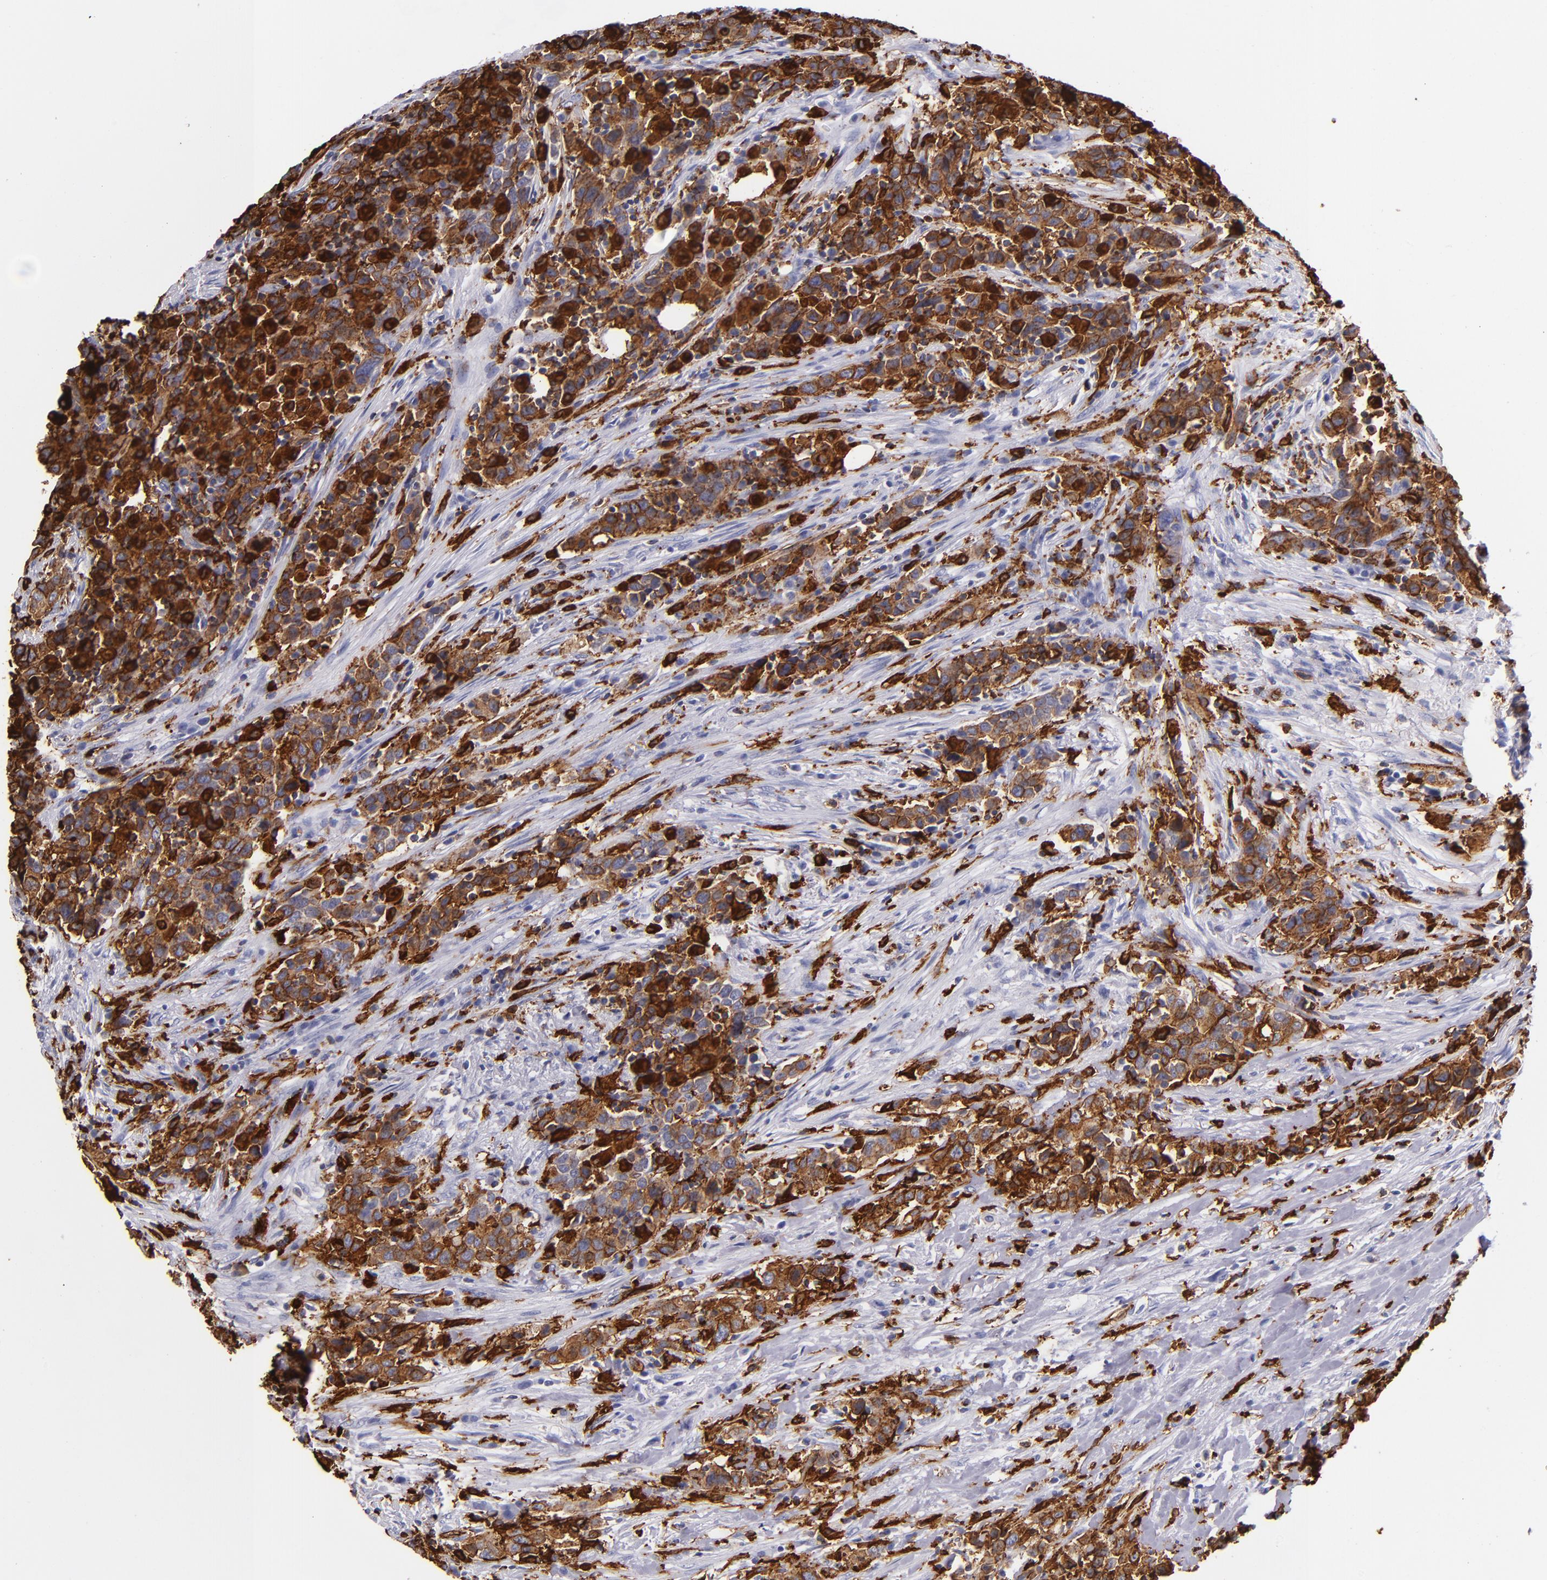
{"staining": {"intensity": "strong", "quantity": ">75%", "location": "cytoplasmic/membranous"}, "tissue": "urothelial cancer", "cell_type": "Tumor cells", "image_type": "cancer", "snomed": [{"axis": "morphology", "description": "Urothelial carcinoma, High grade"}, {"axis": "topography", "description": "Urinary bladder"}], "caption": "Immunohistochemistry (IHC) histopathology image of neoplastic tissue: human urothelial cancer stained using IHC displays high levels of strong protein expression localized specifically in the cytoplasmic/membranous of tumor cells, appearing as a cytoplasmic/membranous brown color.", "gene": "HLA-DRA", "patient": {"sex": "male", "age": 61}}